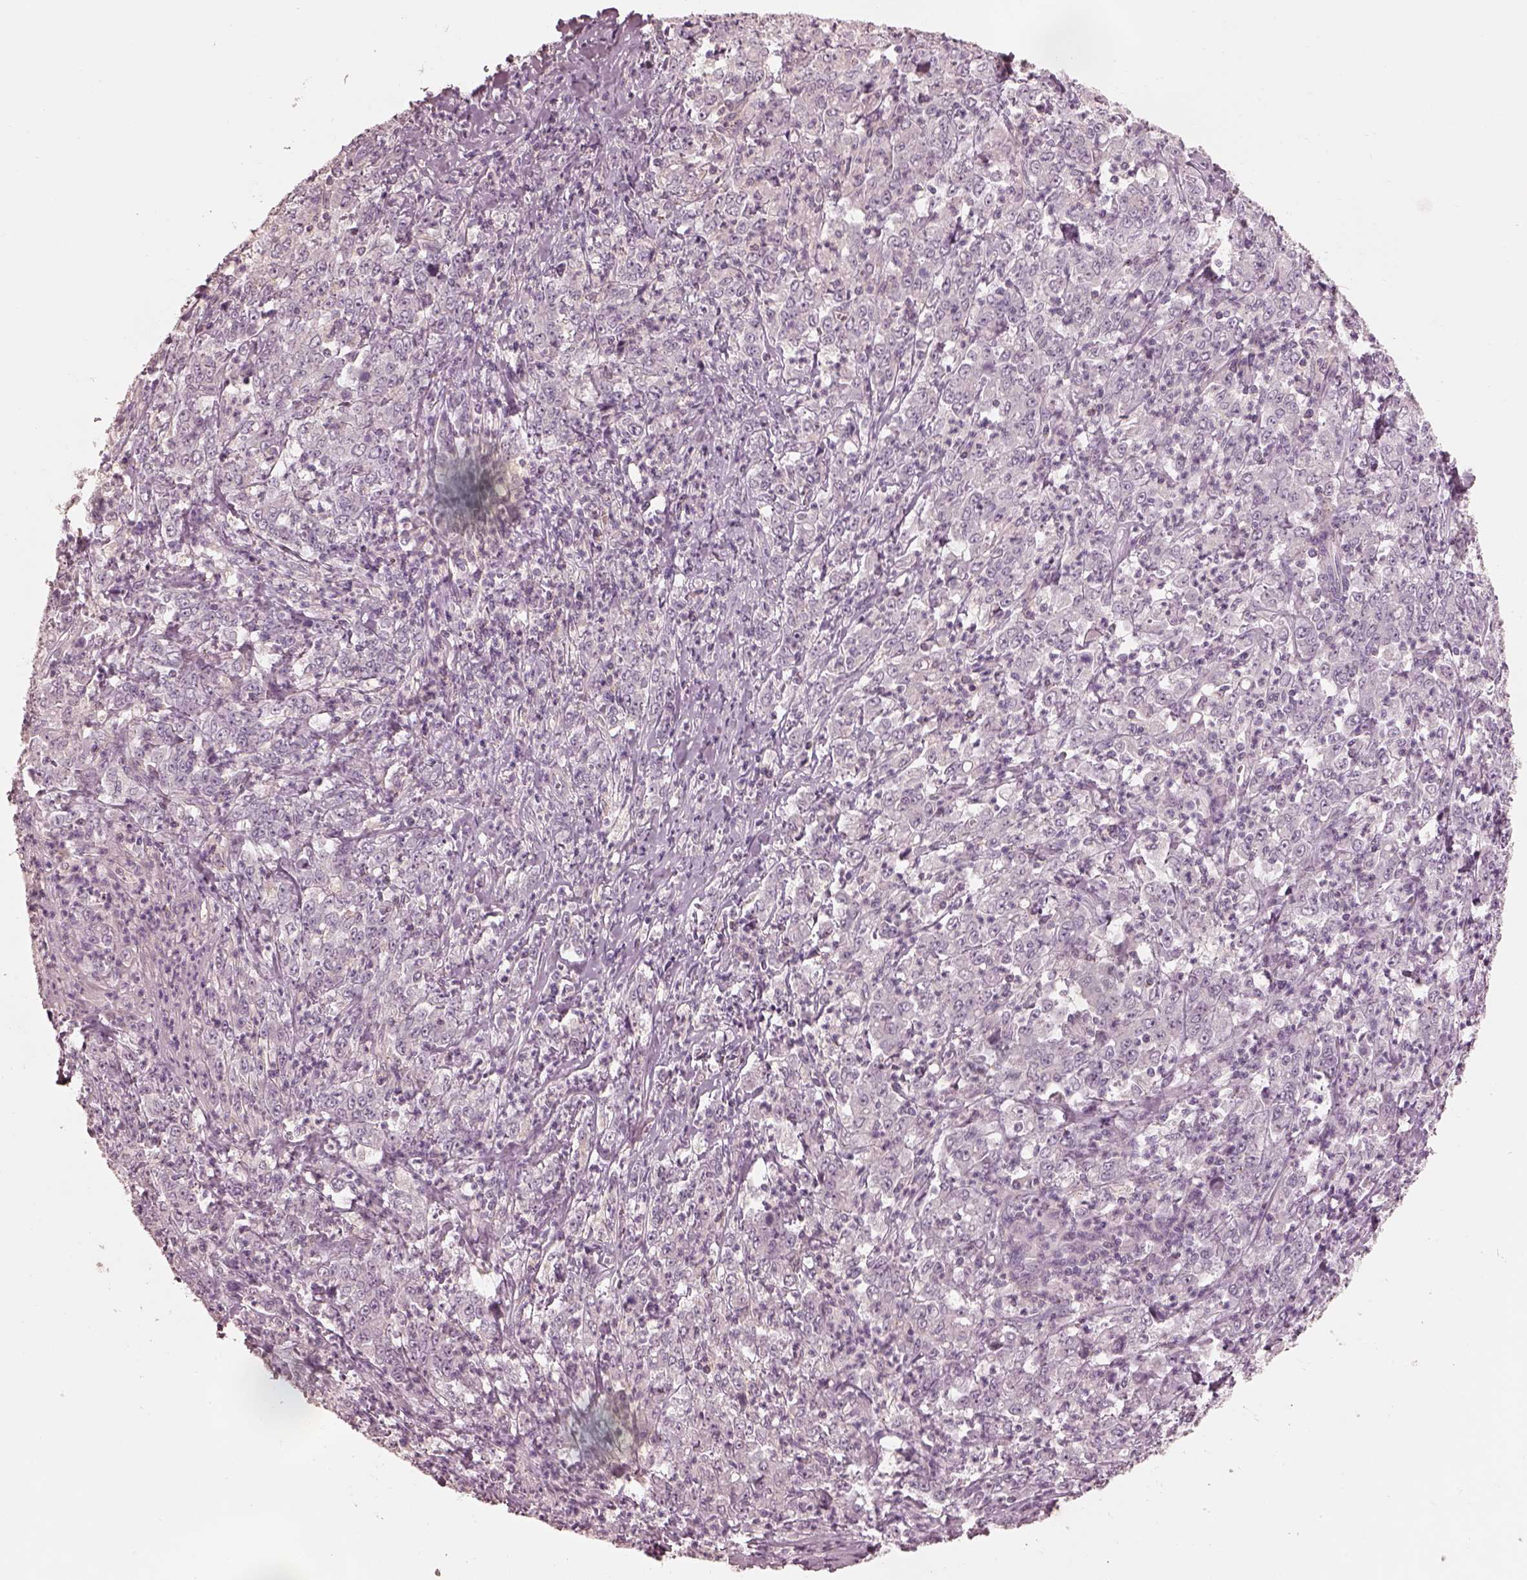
{"staining": {"intensity": "negative", "quantity": "none", "location": "none"}, "tissue": "stomach cancer", "cell_type": "Tumor cells", "image_type": "cancer", "snomed": [{"axis": "morphology", "description": "Adenocarcinoma, NOS"}, {"axis": "topography", "description": "Stomach, lower"}], "caption": "Histopathology image shows no significant protein expression in tumor cells of adenocarcinoma (stomach). (DAB (3,3'-diaminobenzidine) immunohistochemistry (IHC), high magnification).", "gene": "PRKACG", "patient": {"sex": "female", "age": 71}}